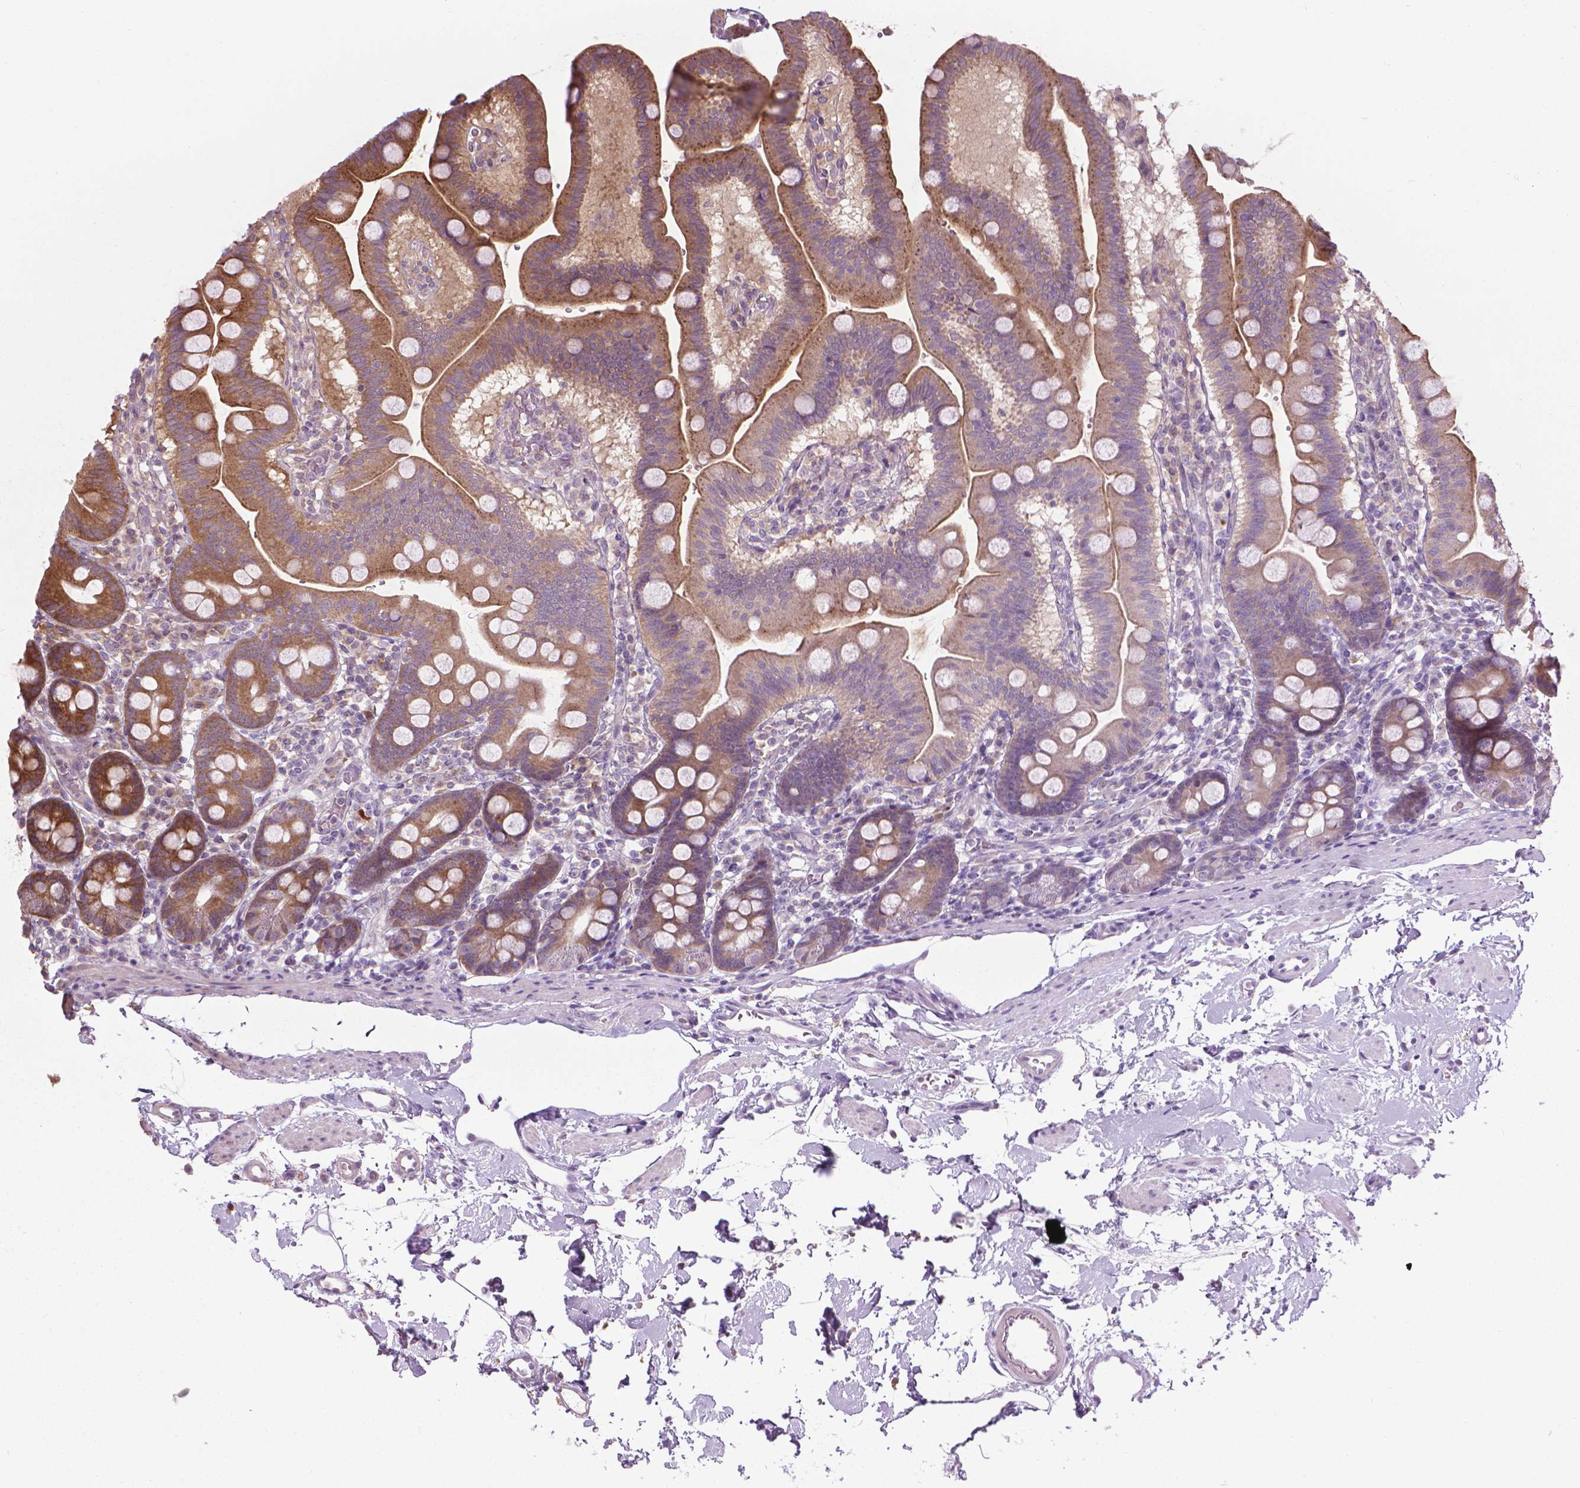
{"staining": {"intensity": "moderate", "quantity": ">75%", "location": "cytoplasmic/membranous"}, "tissue": "duodenum", "cell_type": "Glandular cells", "image_type": "normal", "snomed": [{"axis": "morphology", "description": "Normal tissue, NOS"}, {"axis": "topography", "description": "Duodenum"}], "caption": "About >75% of glandular cells in unremarkable human duodenum display moderate cytoplasmic/membranous protein positivity as visualized by brown immunohistochemical staining.", "gene": "PRAG1", "patient": {"sex": "male", "age": 59}}